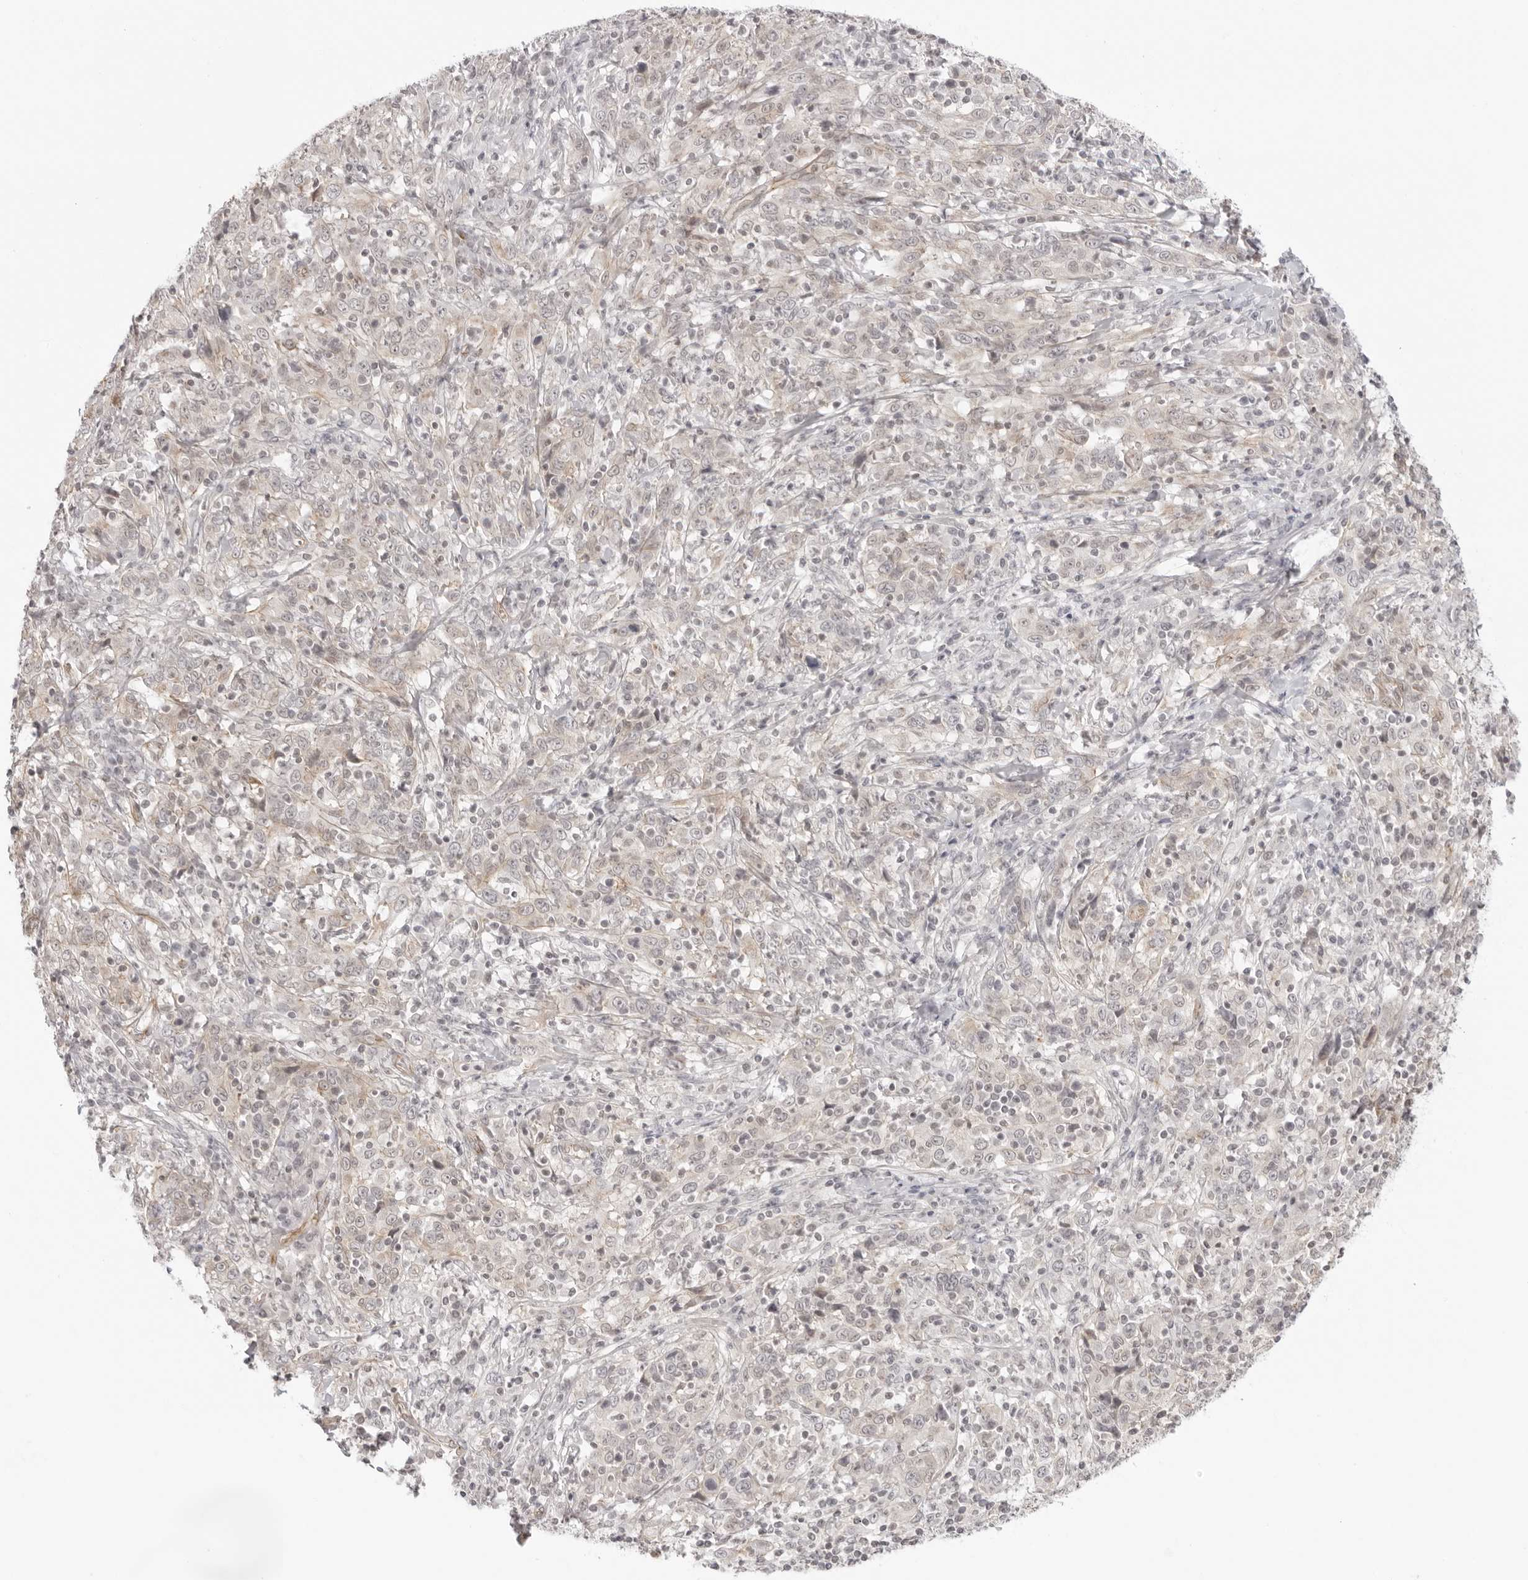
{"staining": {"intensity": "negative", "quantity": "none", "location": "none"}, "tissue": "cervical cancer", "cell_type": "Tumor cells", "image_type": "cancer", "snomed": [{"axis": "morphology", "description": "Squamous cell carcinoma, NOS"}, {"axis": "topography", "description": "Cervix"}], "caption": "Tumor cells show no significant protein positivity in cervical cancer (squamous cell carcinoma).", "gene": "TRAPPC3", "patient": {"sex": "female", "age": 46}}